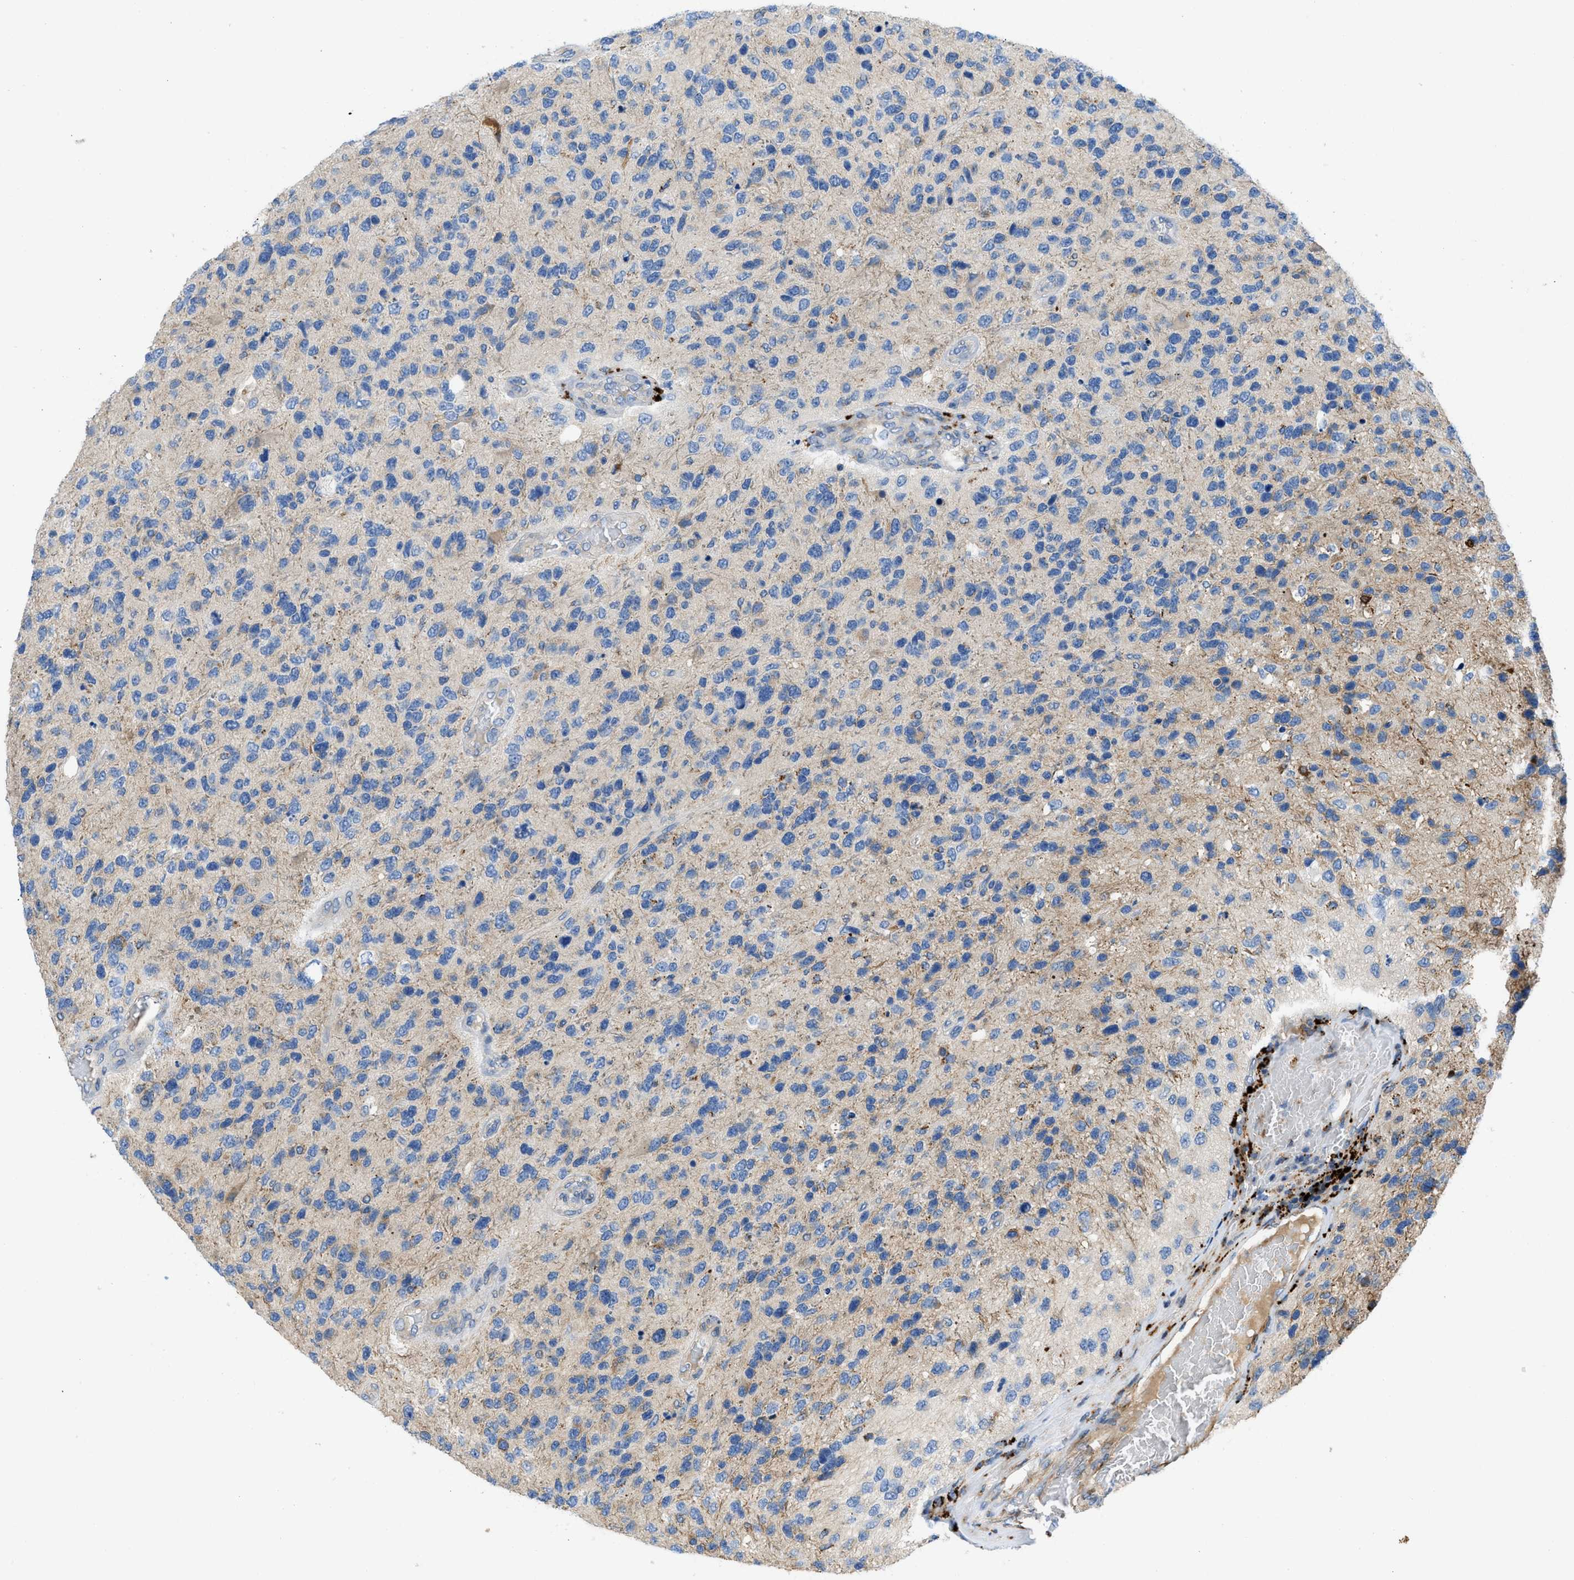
{"staining": {"intensity": "weak", "quantity": "<25%", "location": "cytoplasmic/membranous"}, "tissue": "glioma", "cell_type": "Tumor cells", "image_type": "cancer", "snomed": [{"axis": "morphology", "description": "Glioma, malignant, High grade"}, {"axis": "topography", "description": "Brain"}], "caption": "High power microscopy micrograph of an IHC histopathology image of malignant glioma (high-grade), revealing no significant expression in tumor cells.", "gene": "TMEM248", "patient": {"sex": "female", "age": 58}}